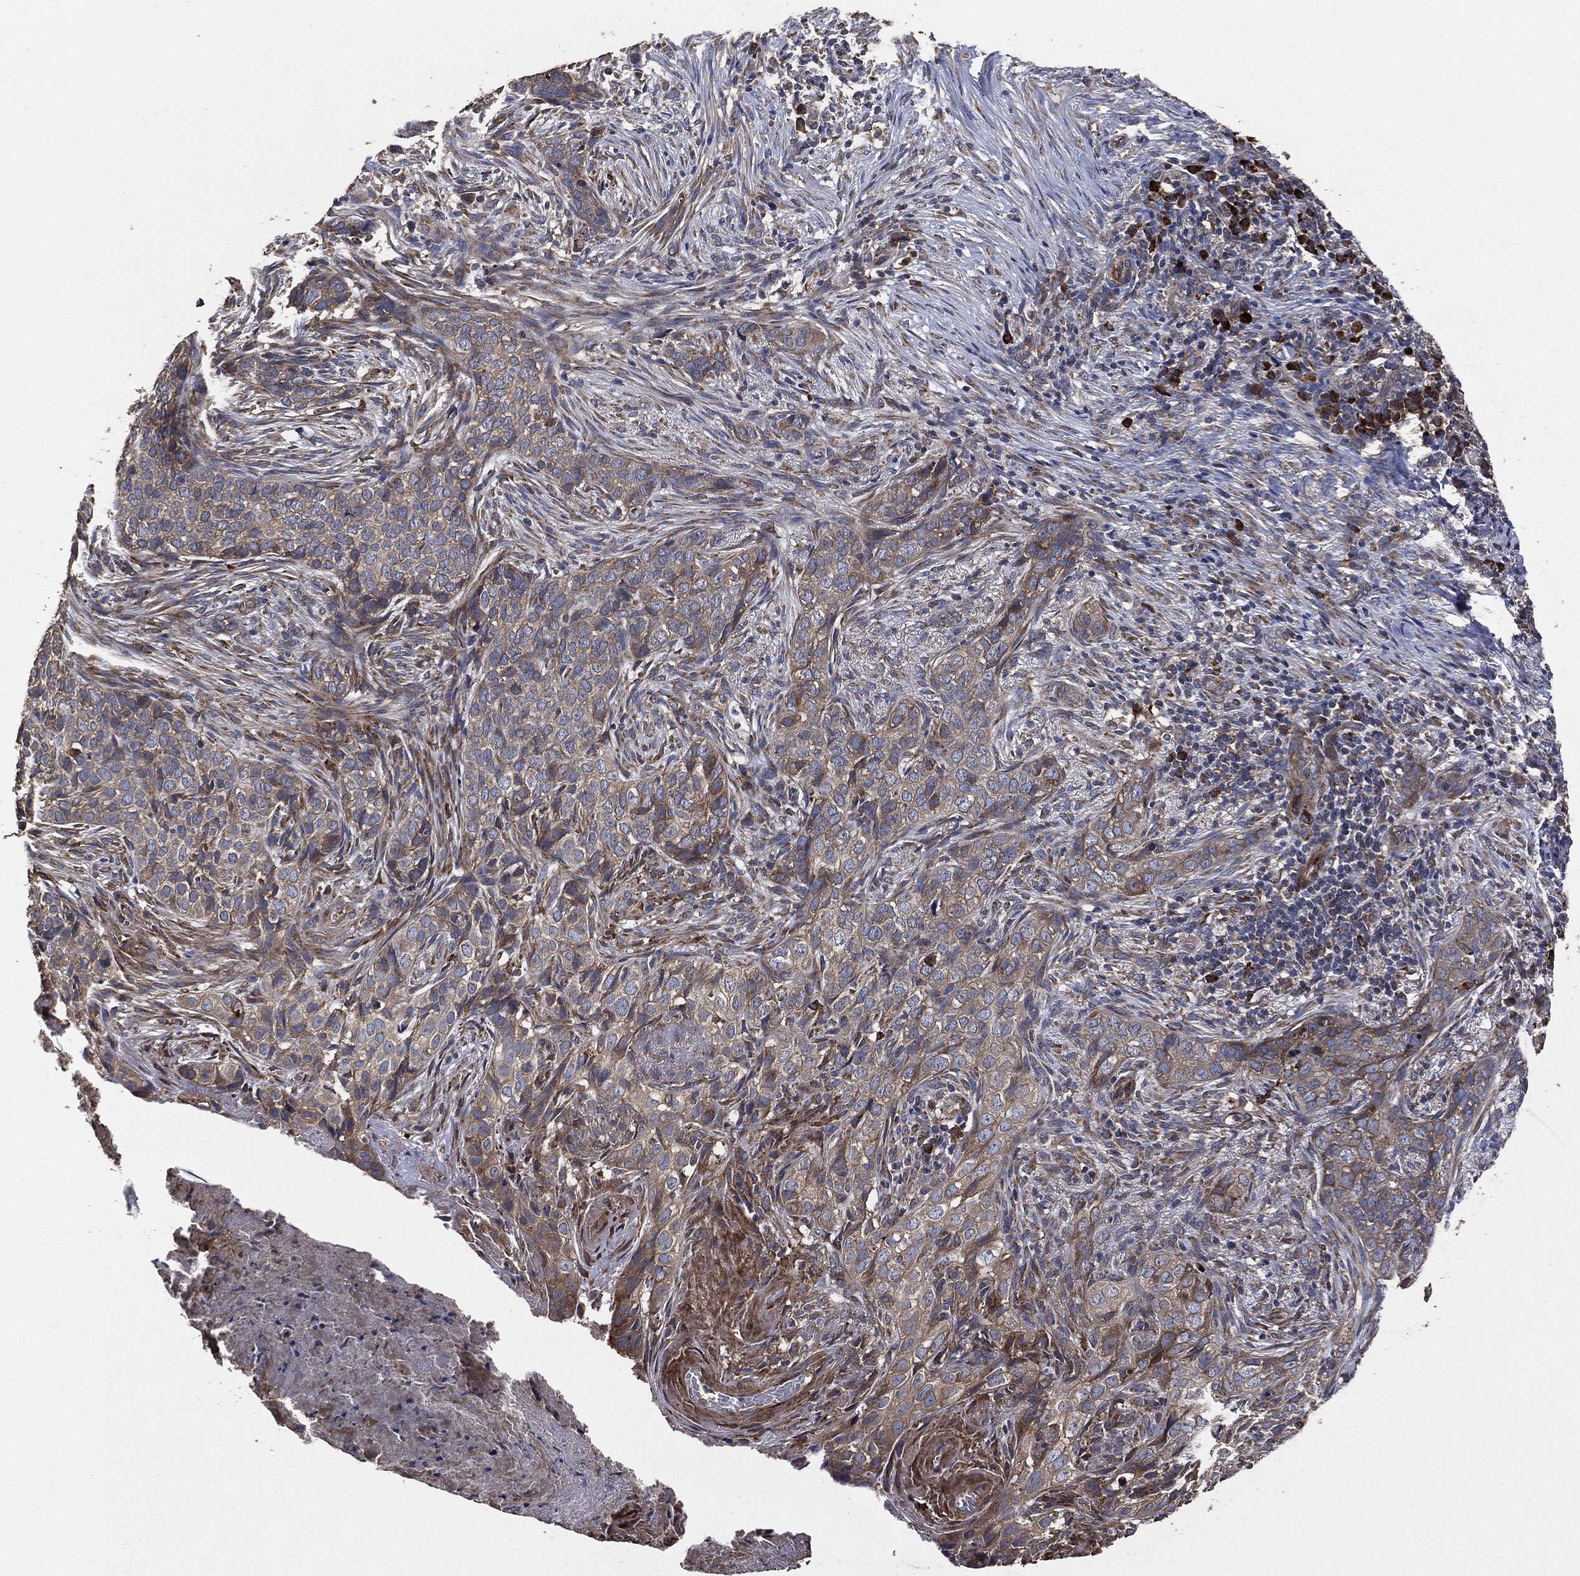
{"staining": {"intensity": "strong", "quantity": "25%-75%", "location": "cytoplasmic/membranous"}, "tissue": "skin cancer", "cell_type": "Tumor cells", "image_type": "cancer", "snomed": [{"axis": "morphology", "description": "Squamous cell carcinoma, NOS"}, {"axis": "topography", "description": "Skin"}], "caption": "Skin squamous cell carcinoma tissue reveals strong cytoplasmic/membranous positivity in about 25%-75% of tumor cells, visualized by immunohistochemistry.", "gene": "STK3", "patient": {"sex": "male", "age": 88}}